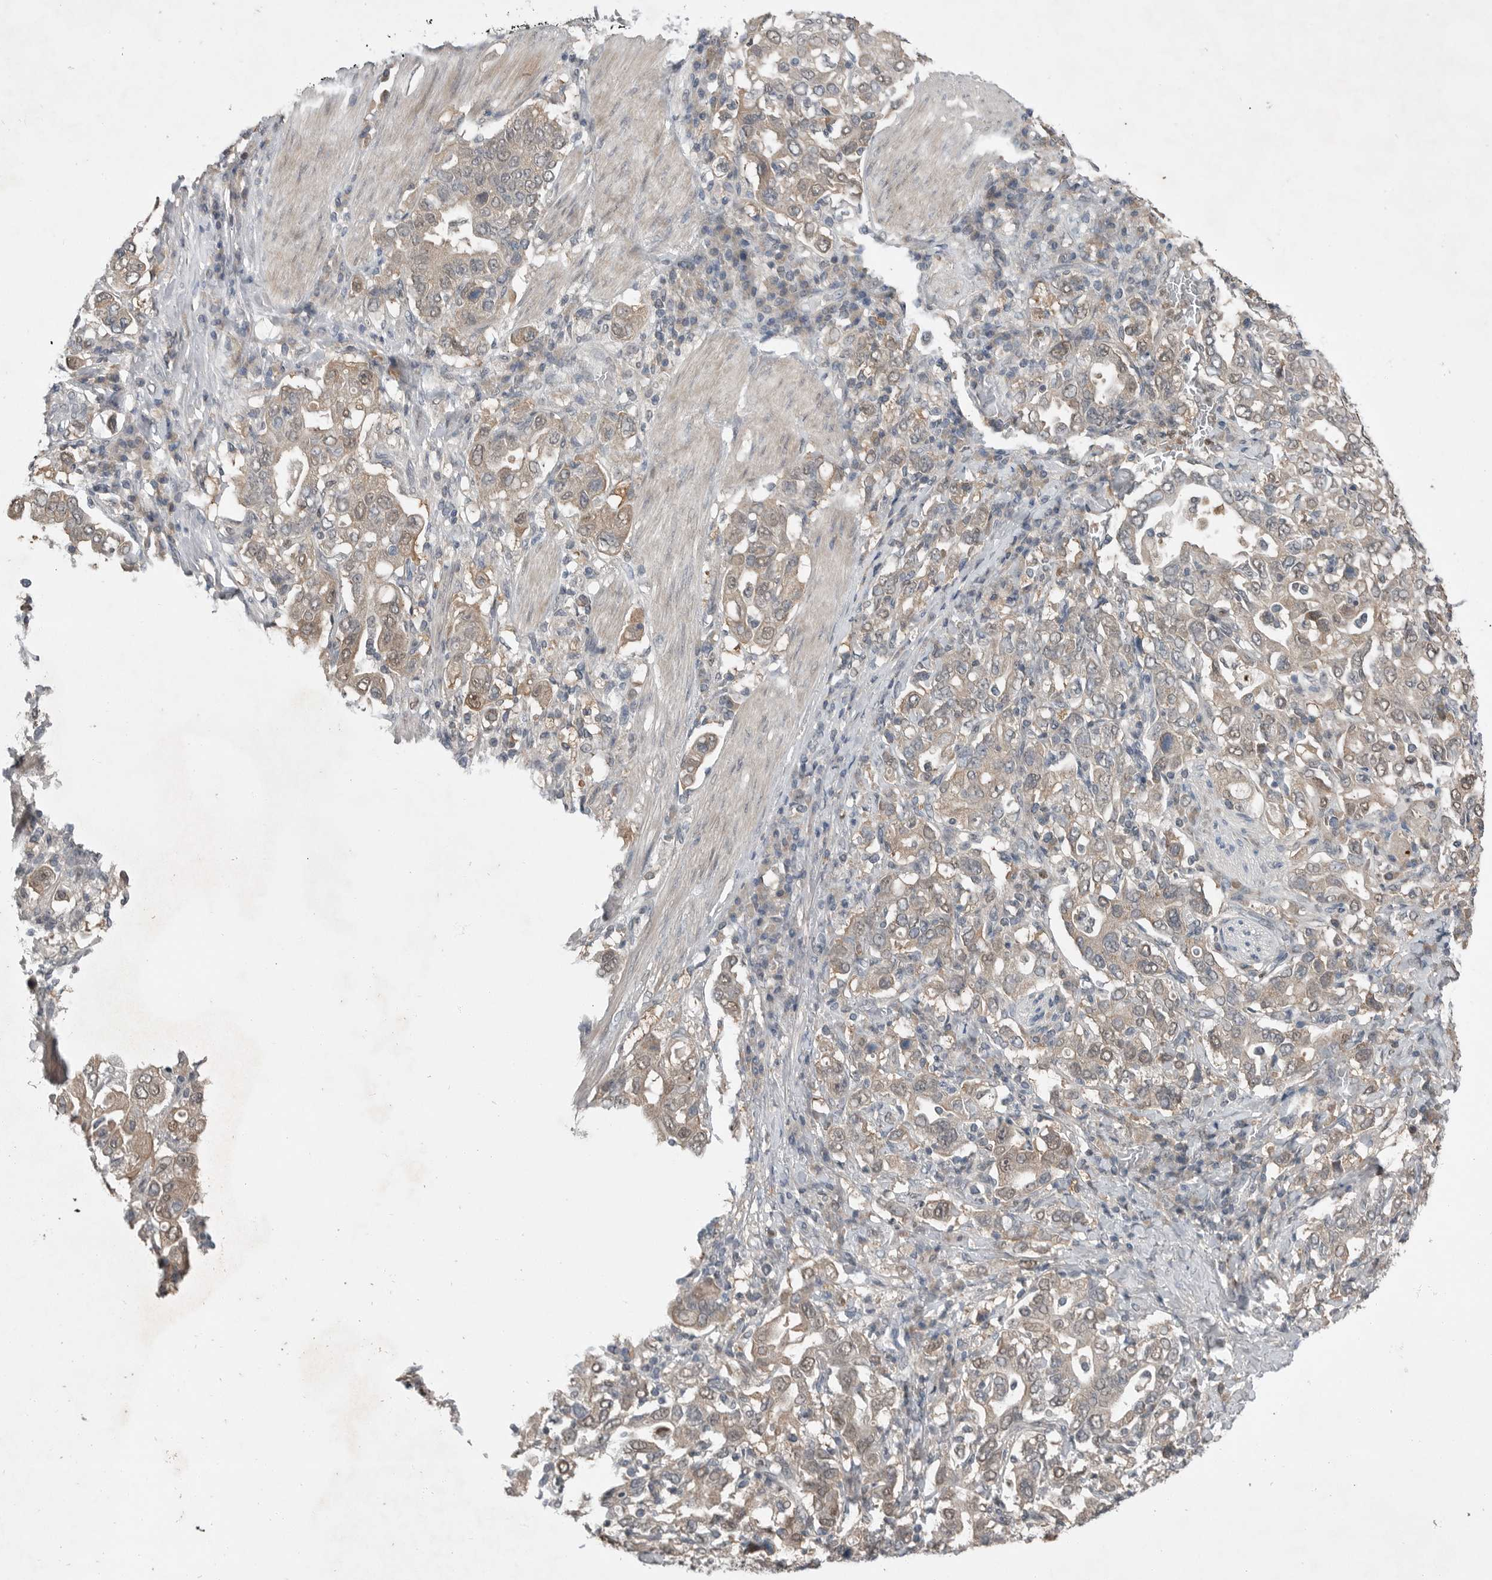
{"staining": {"intensity": "weak", "quantity": ">75%", "location": "cytoplasmic/membranous,nuclear"}, "tissue": "stomach cancer", "cell_type": "Tumor cells", "image_type": "cancer", "snomed": [{"axis": "morphology", "description": "Adenocarcinoma, NOS"}, {"axis": "topography", "description": "Stomach, upper"}], "caption": "An image of human stomach adenocarcinoma stained for a protein exhibits weak cytoplasmic/membranous and nuclear brown staining in tumor cells.", "gene": "MFAP3L", "patient": {"sex": "male", "age": 62}}